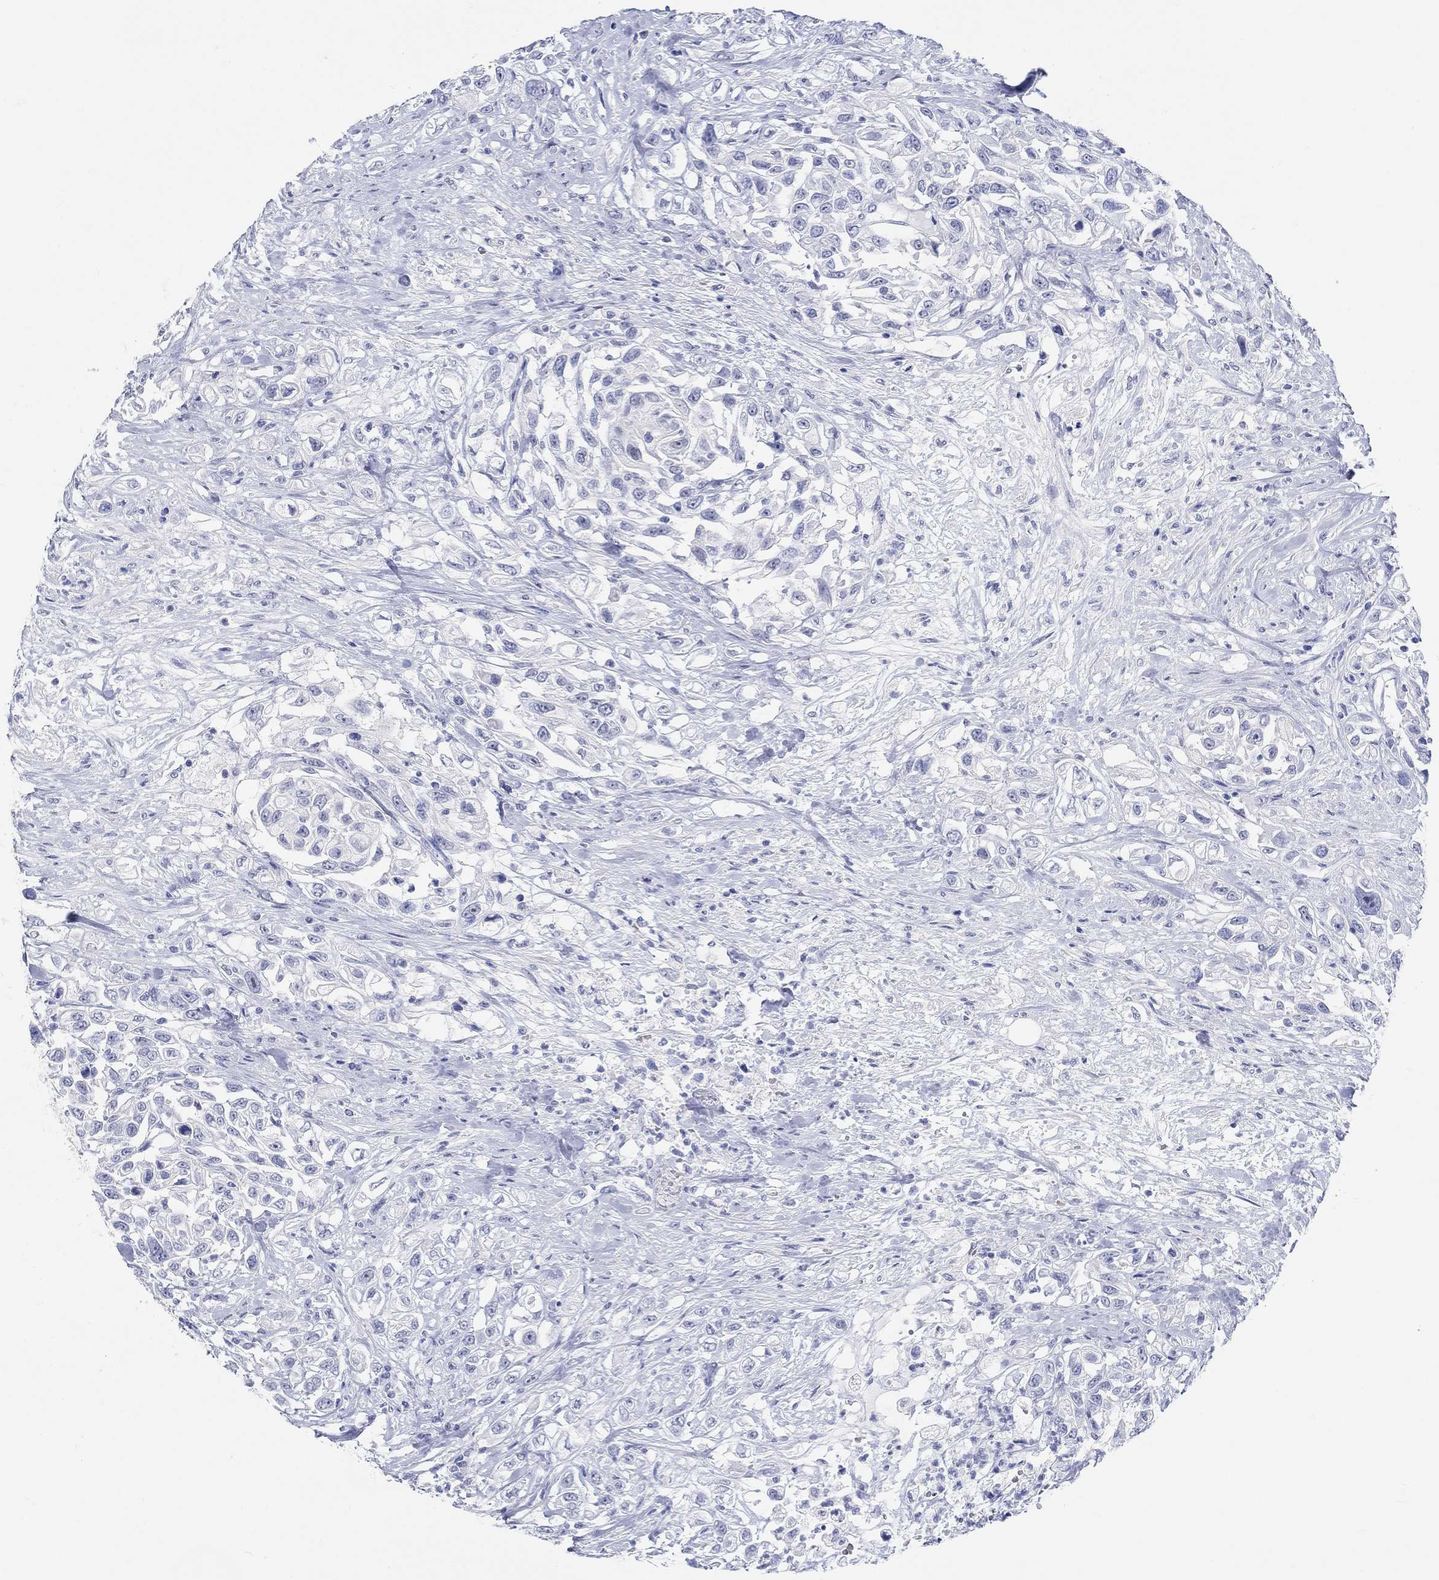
{"staining": {"intensity": "negative", "quantity": "none", "location": "none"}, "tissue": "urothelial cancer", "cell_type": "Tumor cells", "image_type": "cancer", "snomed": [{"axis": "morphology", "description": "Urothelial carcinoma, High grade"}, {"axis": "topography", "description": "Urinary bladder"}], "caption": "A high-resolution image shows immunohistochemistry staining of urothelial cancer, which exhibits no significant expression in tumor cells. Brightfield microscopy of immunohistochemistry stained with DAB (3,3'-diaminobenzidine) (brown) and hematoxylin (blue), captured at high magnification.", "gene": "GRIA3", "patient": {"sex": "female", "age": 56}}